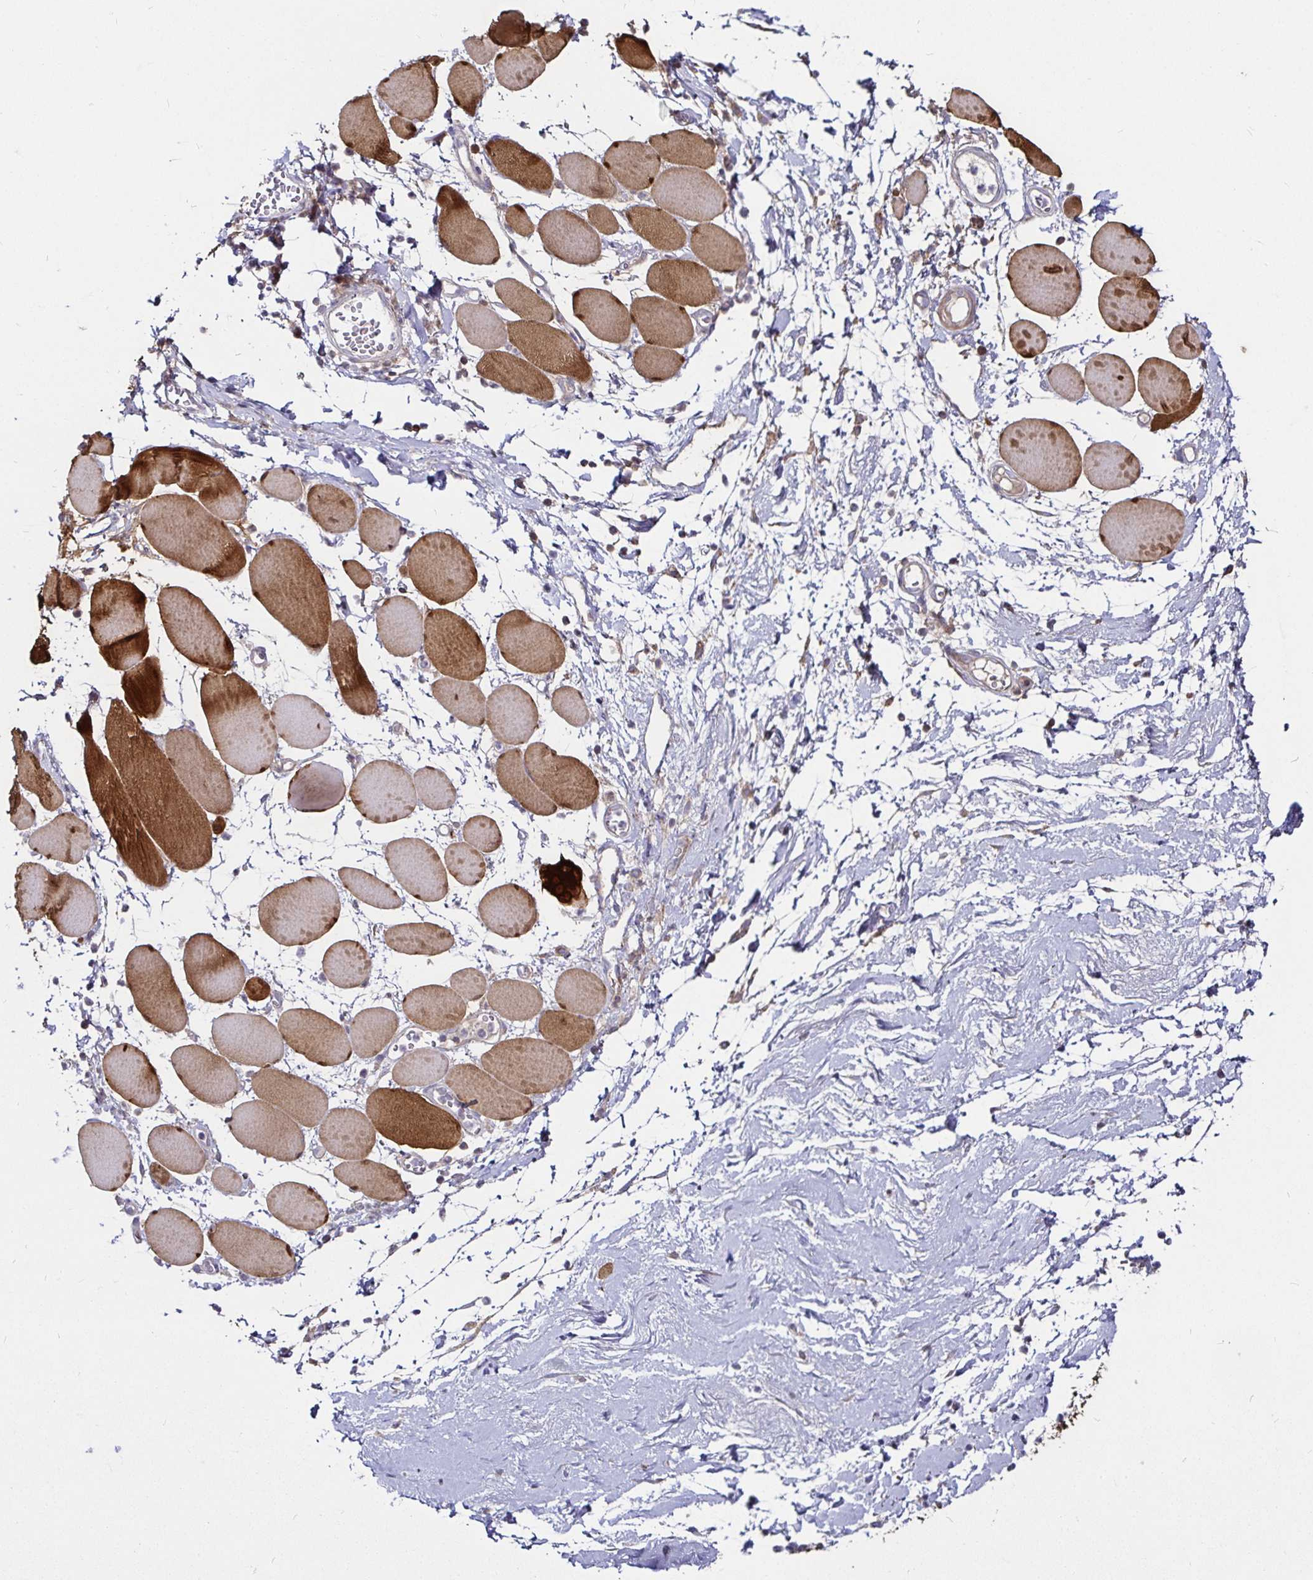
{"staining": {"intensity": "moderate", "quantity": ">75%", "location": "cytoplasmic/membranous,nuclear"}, "tissue": "skeletal muscle", "cell_type": "Myocytes", "image_type": "normal", "snomed": [{"axis": "morphology", "description": "Normal tissue, NOS"}, {"axis": "topography", "description": "Skeletal muscle"}], "caption": "Benign skeletal muscle exhibits moderate cytoplasmic/membranous,nuclear staining in about >75% of myocytes, visualized by immunohistochemistry.", "gene": "PGAM2", "patient": {"sex": "female", "age": 75}}